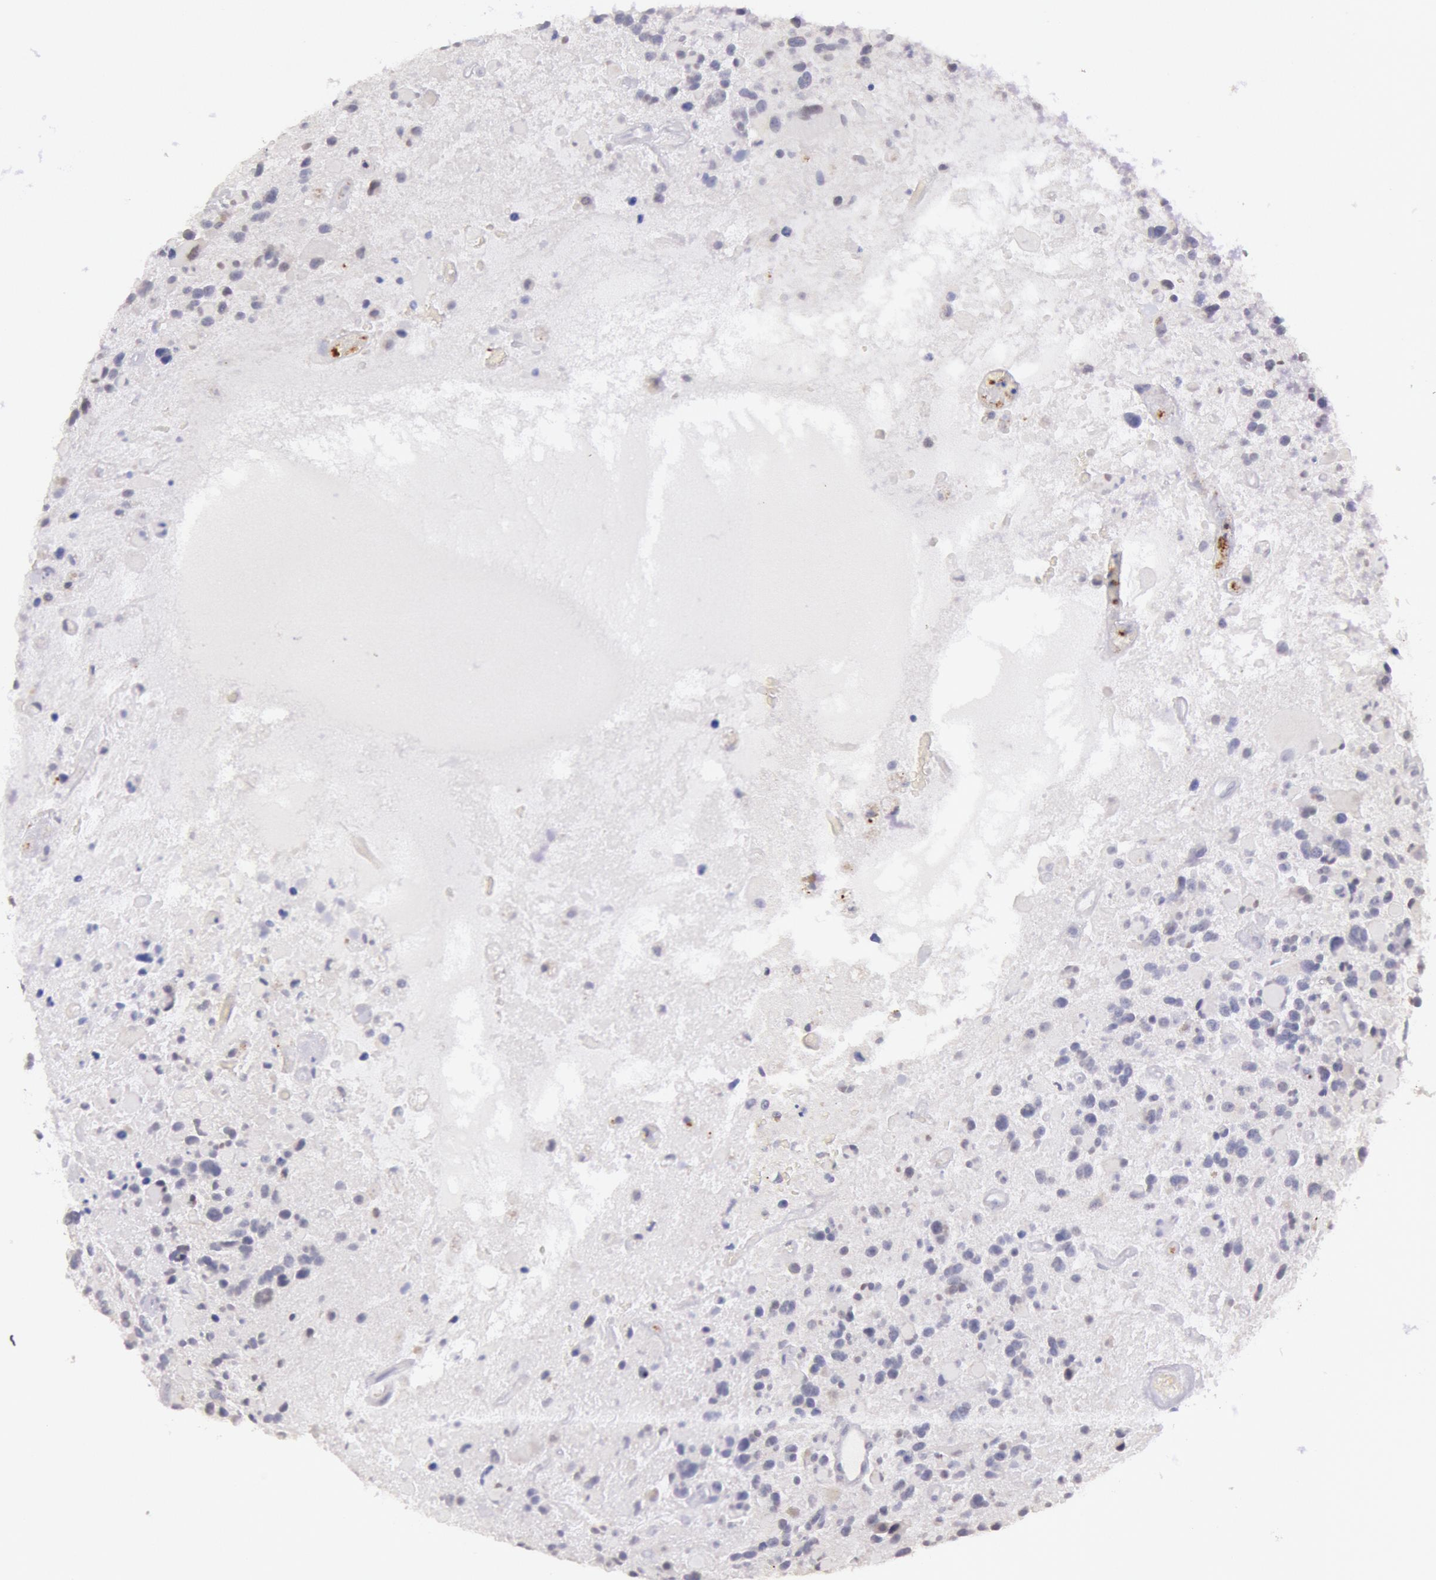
{"staining": {"intensity": "negative", "quantity": "none", "location": "none"}, "tissue": "glioma", "cell_type": "Tumor cells", "image_type": "cancer", "snomed": [{"axis": "morphology", "description": "Glioma, malignant, High grade"}, {"axis": "topography", "description": "Brain"}], "caption": "Tumor cells show no significant expression in glioma.", "gene": "KDM6A", "patient": {"sex": "female", "age": 37}}